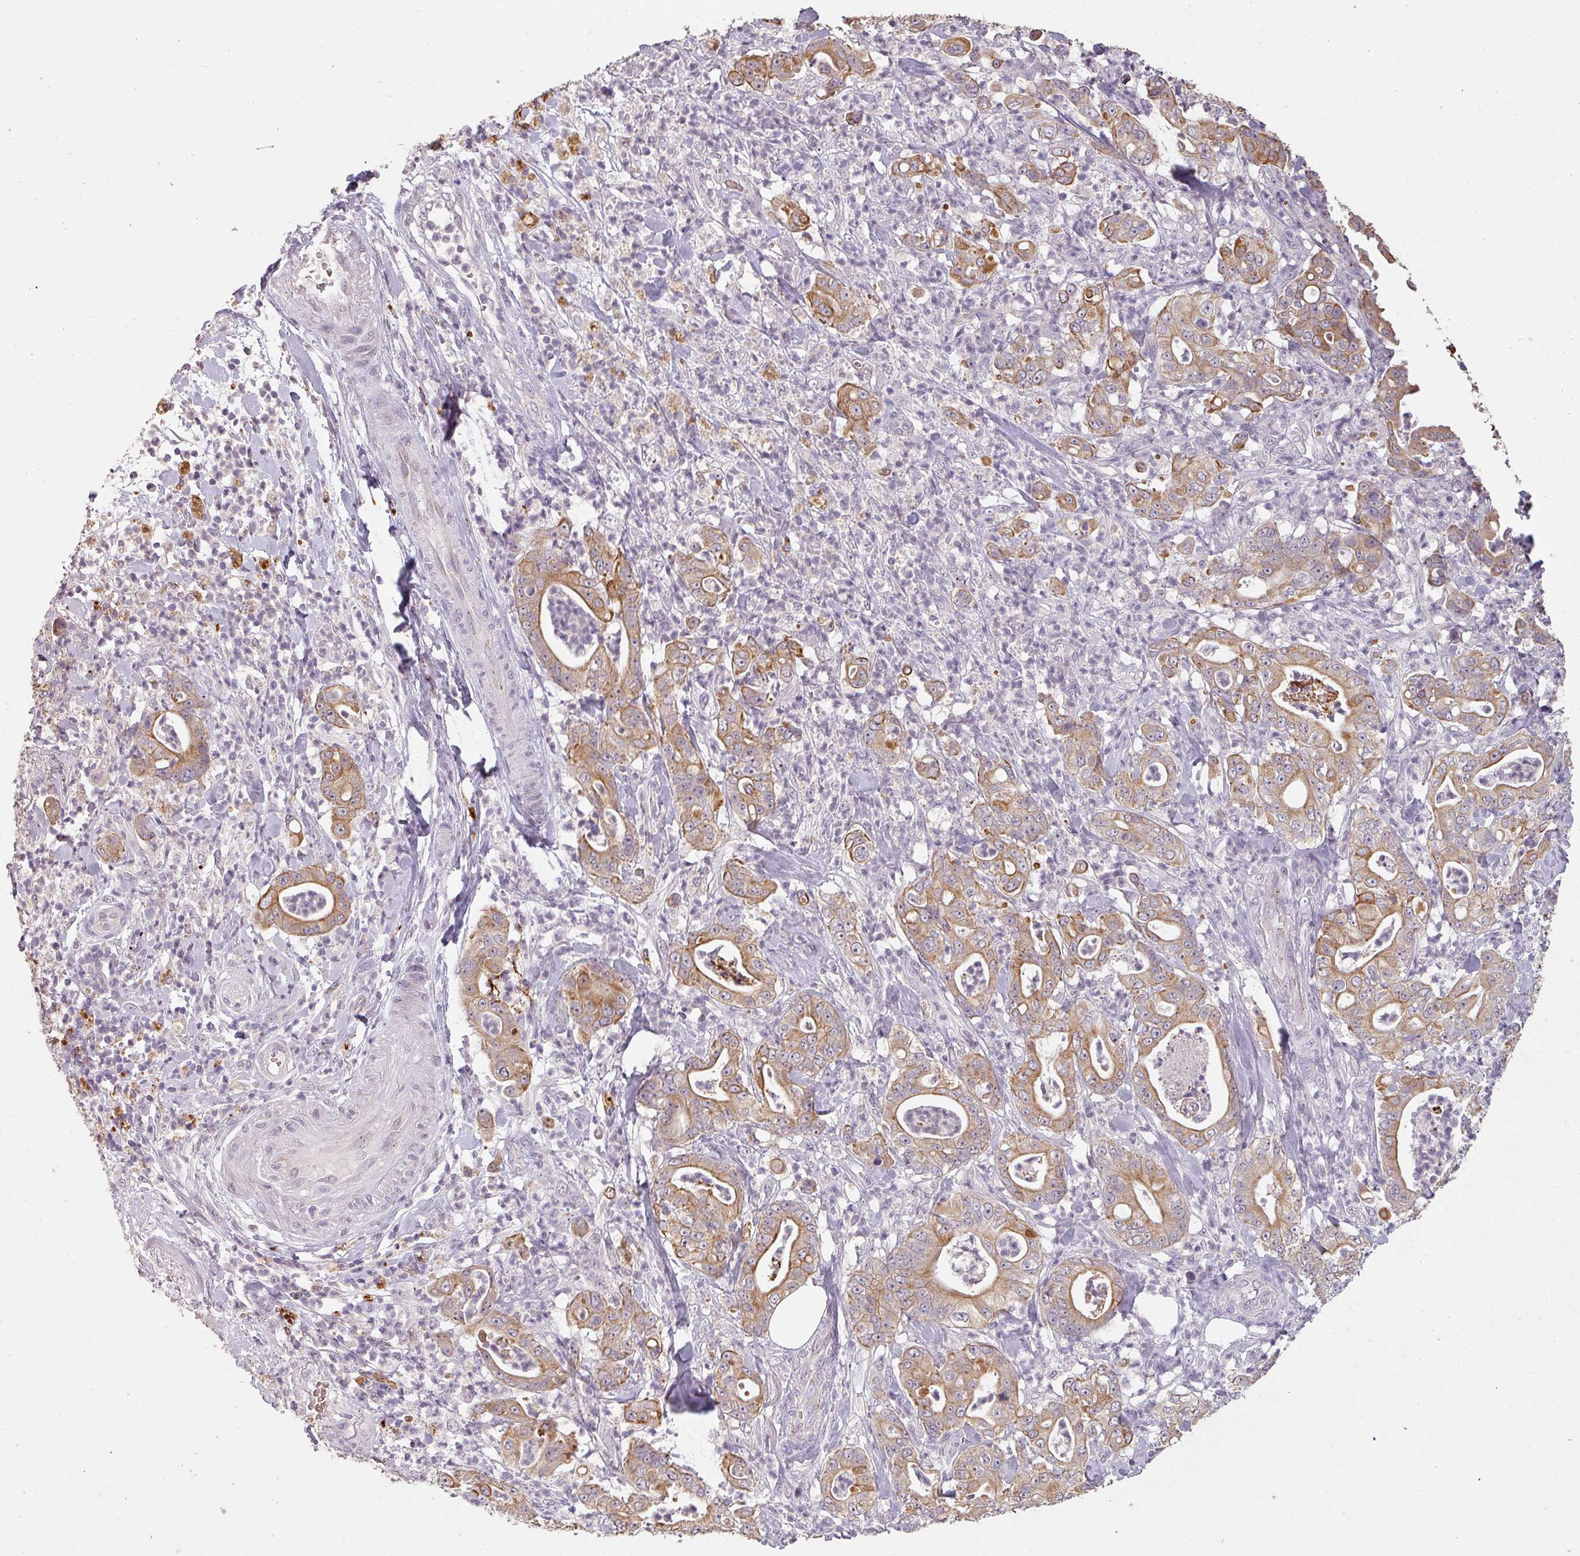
{"staining": {"intensity": "moderate", "quantity": "25%-75%", "location": "cytoplasmic/membranous"}, "tissue": "pancreatic cancer", "cell_type": "Tumor cells", "image_type": "cancer", "snomed": [{"axis": "morphology", "description": "Adenocarcinoma, NOS"}, {"axis": "topography", "description": "Pancreas"}], "caption": "Protein expression analysis of pancreatic adenocarcinoma reveals moderate cytoplasmic/membranous staining in approximately 25%-75% of tumor cells. The protein of interest is shown in brown color, while the nuclei are stained blue.", "gene": "LYPLA1", "patient": {"sex": "male", "age": 71}}